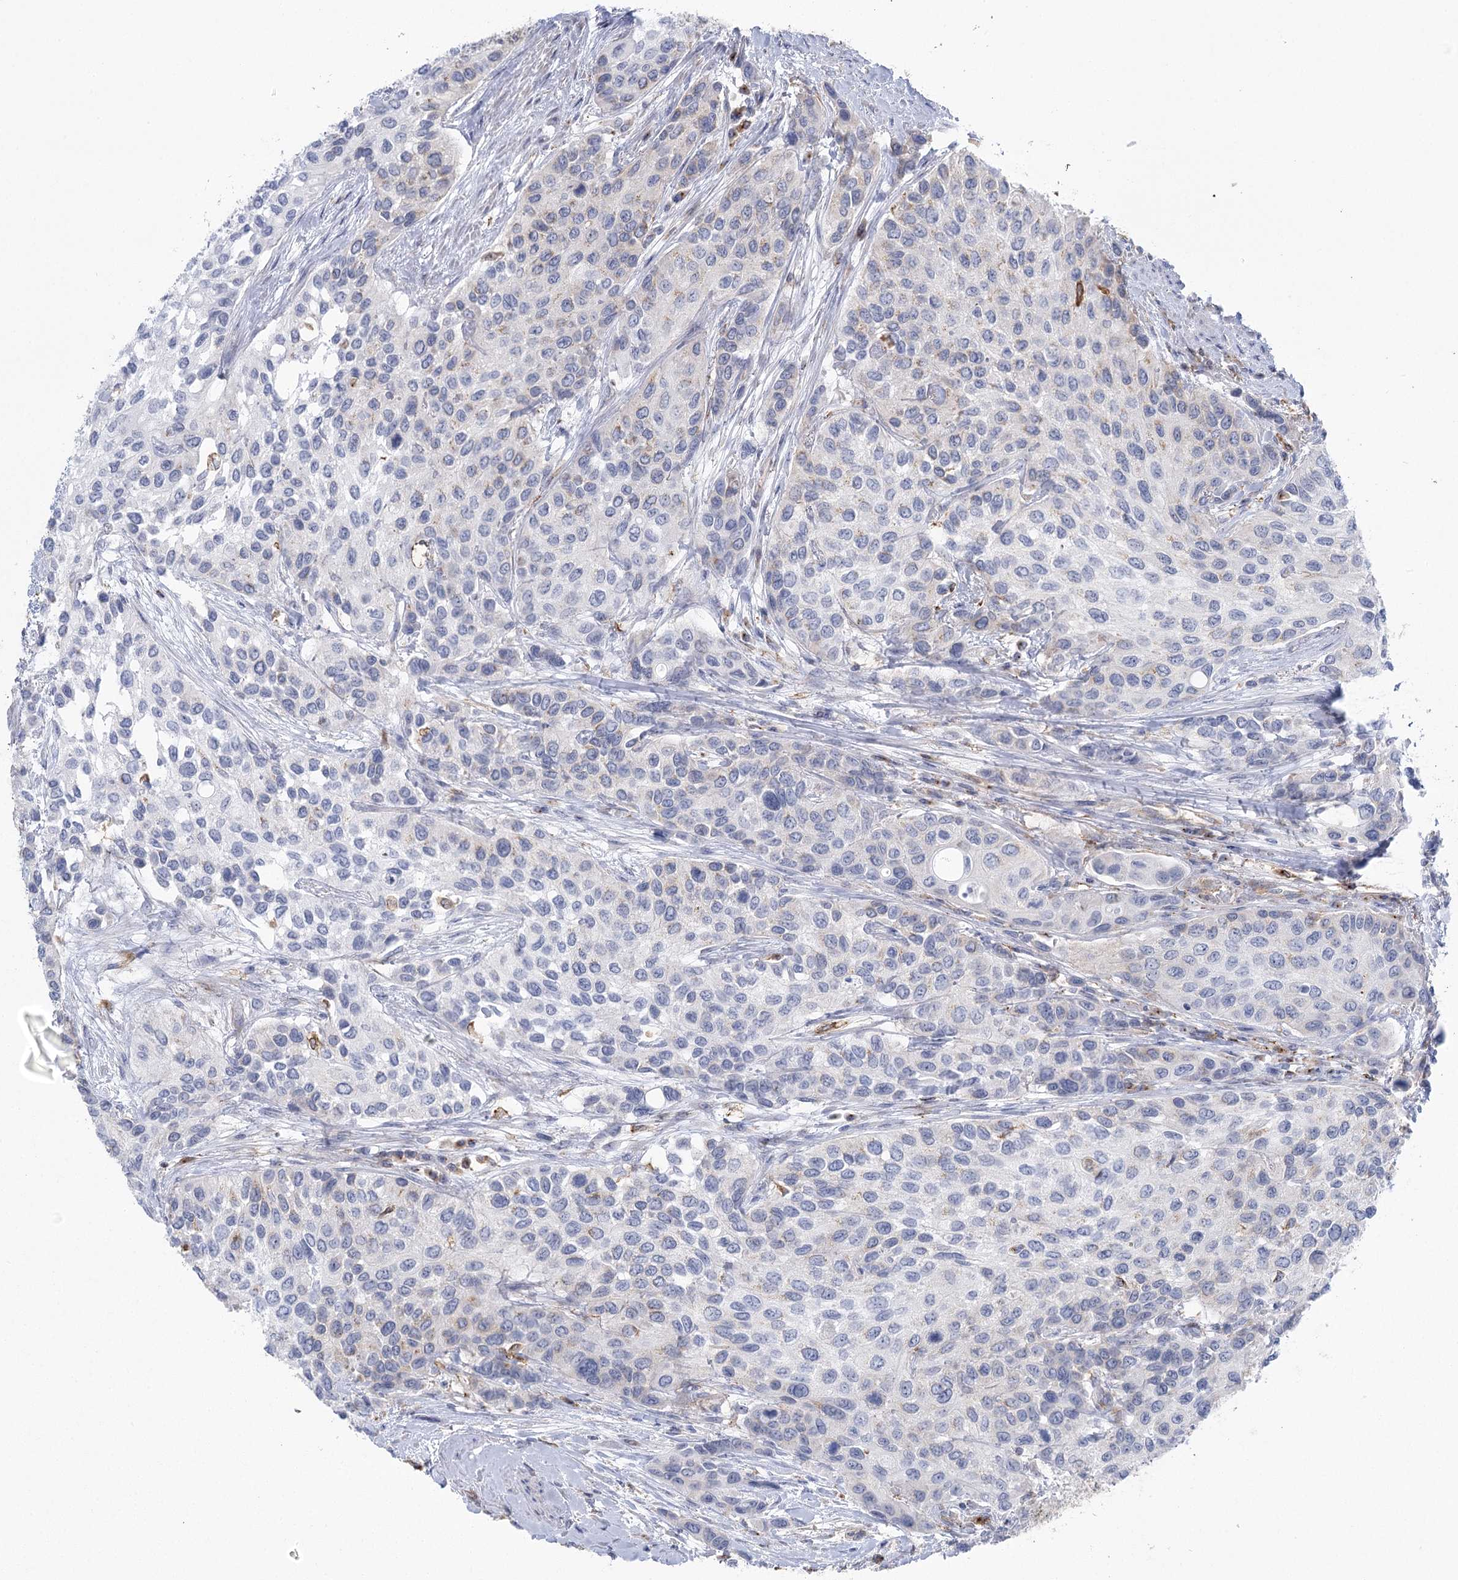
{"staining": {"intensity": "negative", "quantity": "none", "location": "none"}, "tissue": "urothelial cancer", "cell_type": "Tumor cells", "image_type": "cancer", "snomed": [{"axis": "morphology", "description": "Normal tissue, NOS"}, {"axis": "morphology", "description": "Urothelial carcinoma, High grade"}, {"axis": "topography", "description": "Vascular tissue"}, {"axis": "topography", "description": "Urinary bladder"}], "caption": "This is an IHC micrograph of high-grade urothelial carcinoma. There is no expression in tumor cells.", "gene": "CCDC88A", "patient": {"sex": "female", "age": 56}}